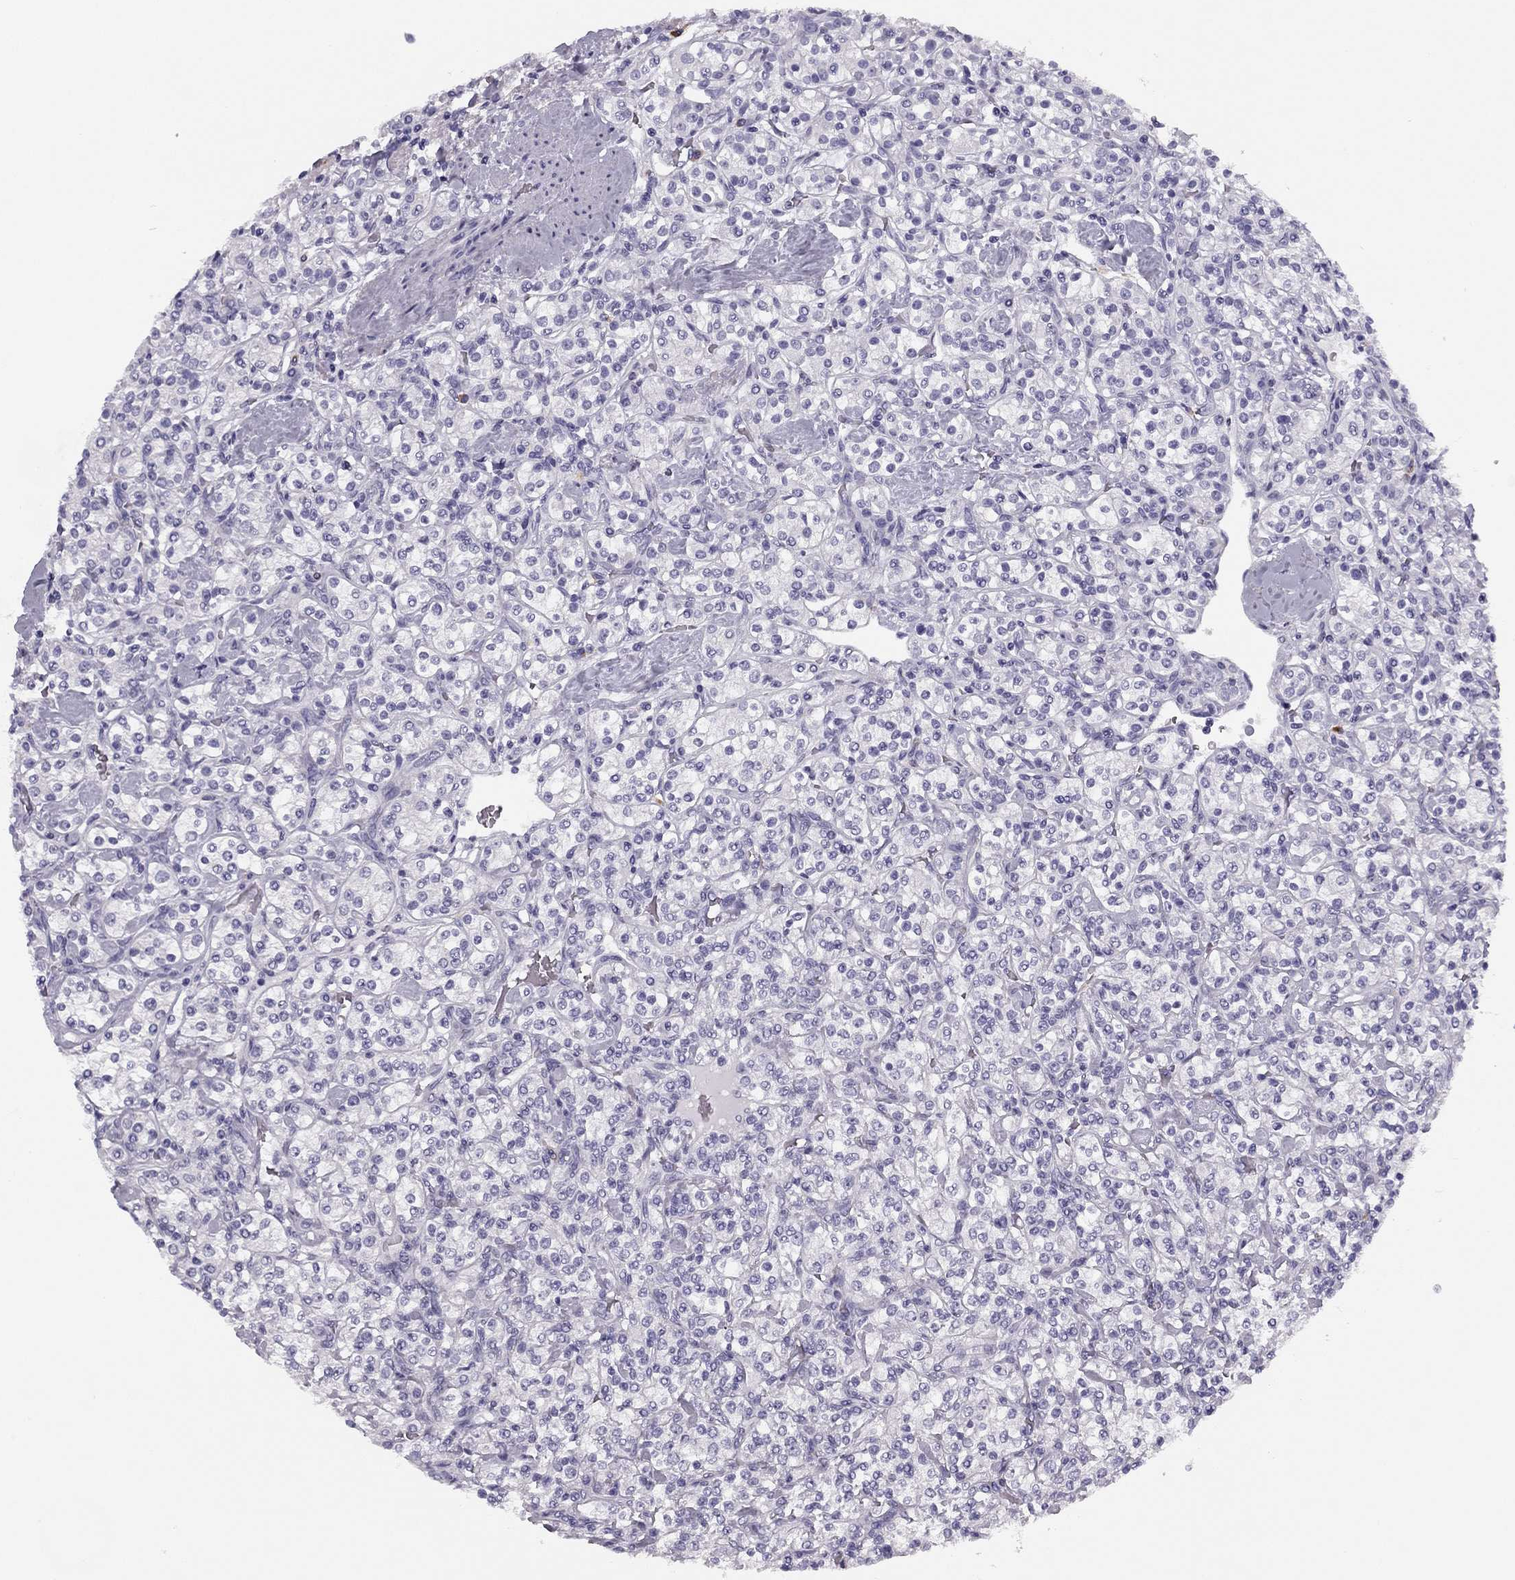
{"staining": {"intensity": "negative", "quantity": "none", "location": "none"}, "tissue": "renal cancer", "cell_type": "Tumor cells", "image_type": "cancer", "snomed": [{"axis": "morphology", "description": "Adenocarcinoma, NOS"}, {"axis": "topography", "description": "Kidney"}], "caption": "High power microscopy image of an immunohistochemistry (IHC) image of adenocarcinoma (renal), revealing no significant expression in tumor cells.", "gene": "MC5R", "patient": {"sex": "male", "age": 77}}